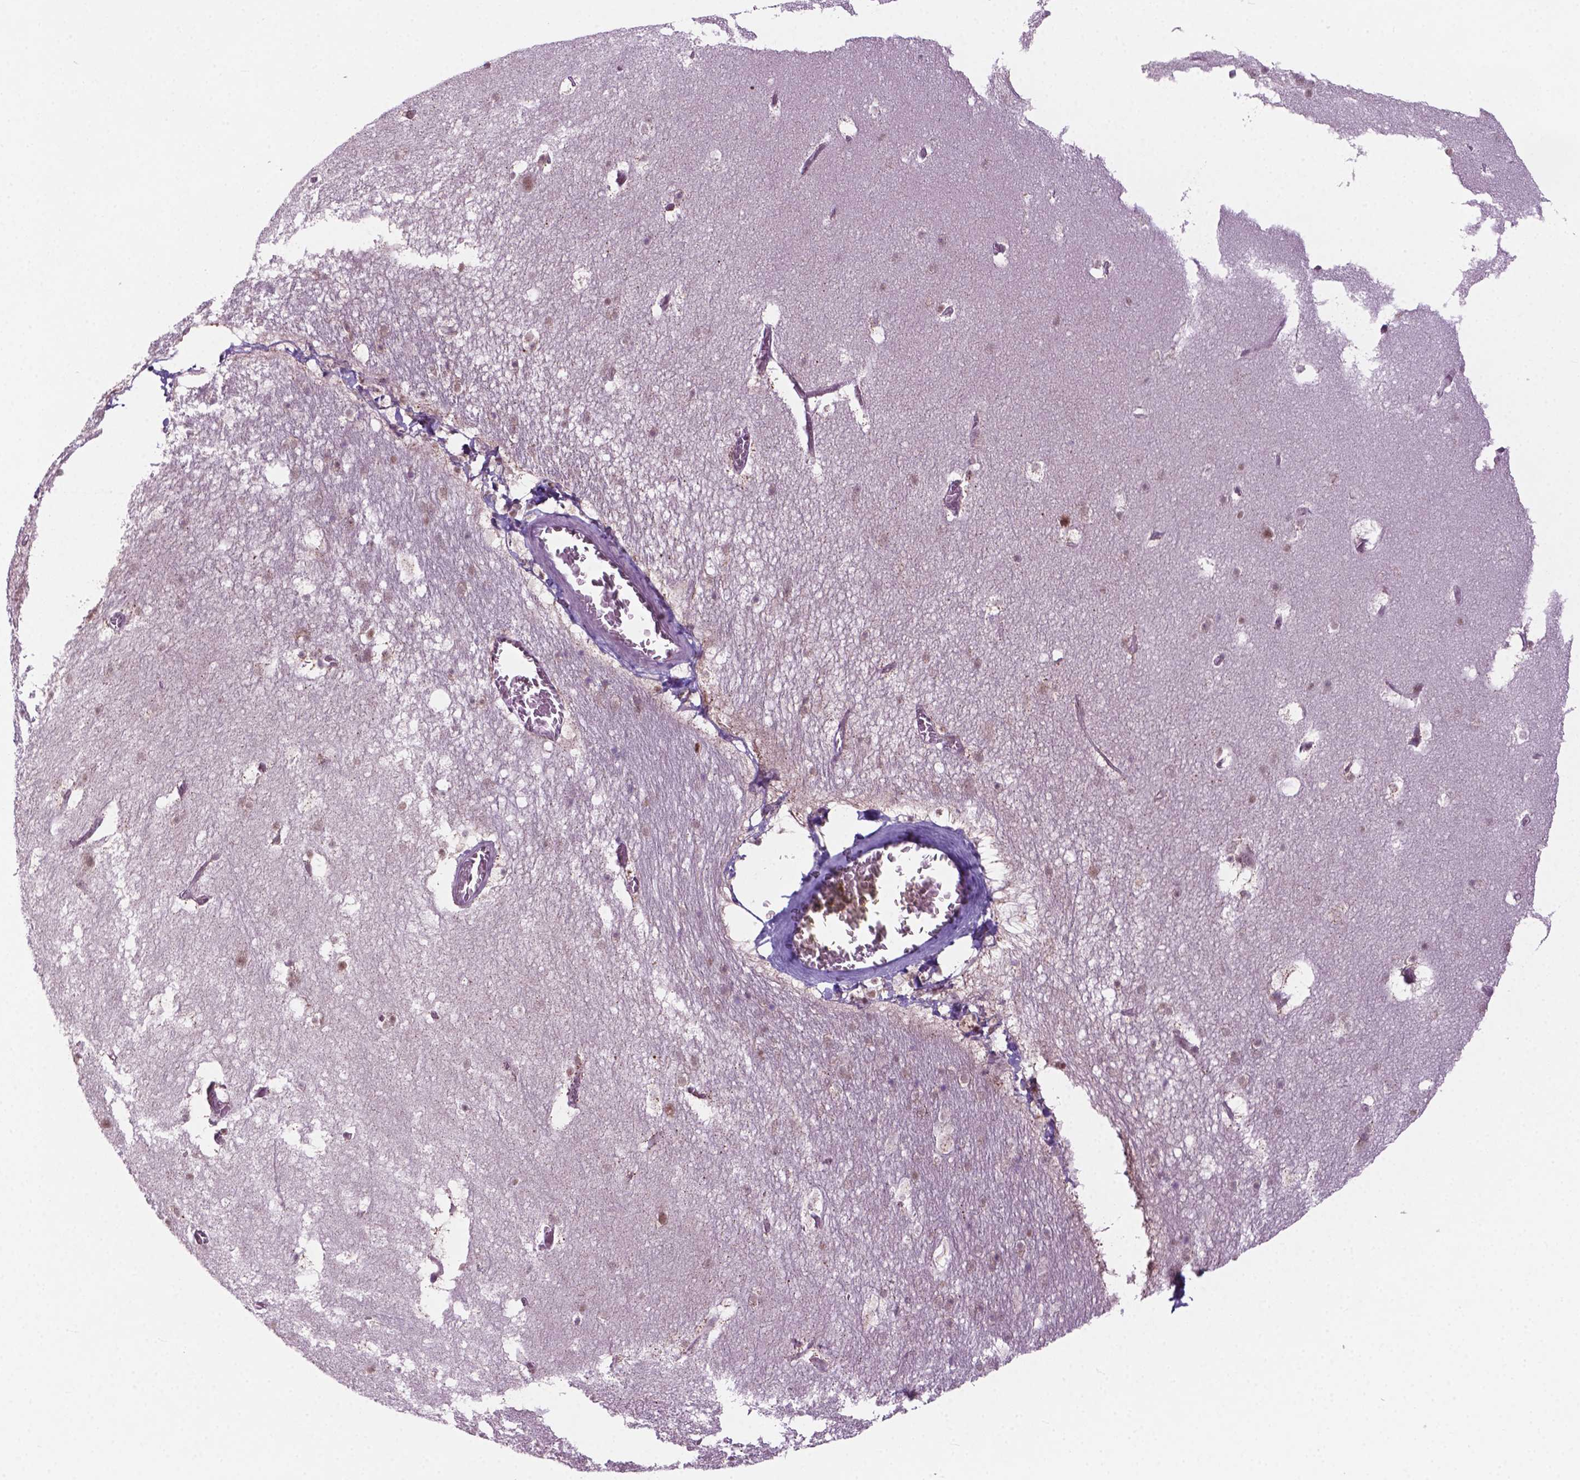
{"staining": {"intensity": "weak", "quantity": "<25%", "location": "nuclear"}, "tissue": "hippocampus", "cell_type": "Glial cells", "image_type": "normal", "snomed": [{"axis": "morphology", "description": "Normal tissue, NOS"}, {"axis": "topography", "description": "Hippocampus"}], "caption": "Immunohistochemistry image of unremarkable human hippocampus stained for a protein (brown), which demonstrates no positivity in glial cells.", "gene": "PHAX", "patient": {"sex": "male", "age": 45}}